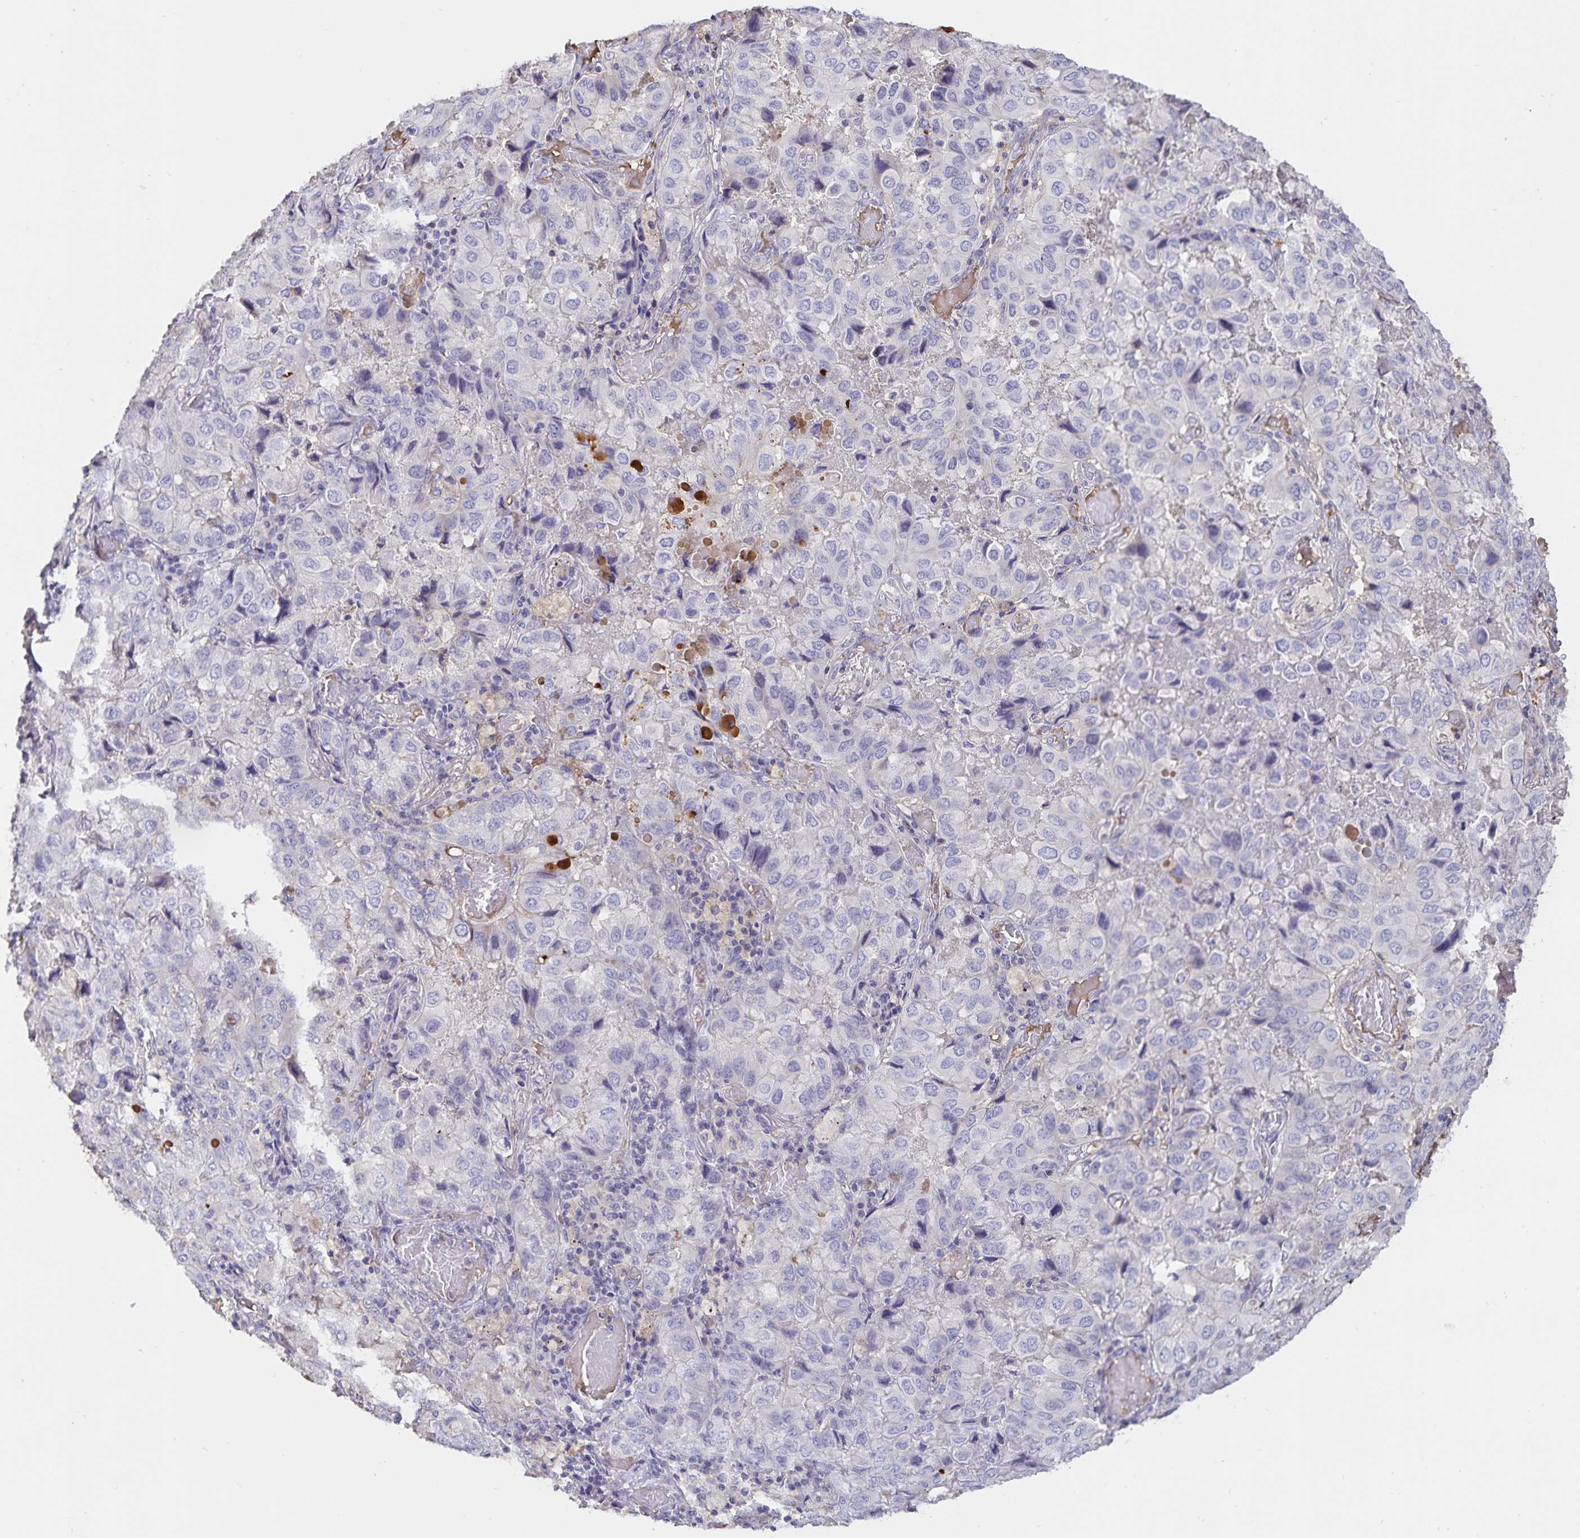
{"staining": {"intensity": "negative", "quantity": "none", "location": "none"}, "tissue": "lung cancer", "cell_type": "Tumor cells", "image_type": "cancer", "snomed": [{"axis": "morphology", "description": "Aneuploidy"}, {"axis": "morphology", "description": "Adenocarcinoma, NOS"}, {"axis": "morphology", "description": "Adenocarcinoma, metastatic, NOS"}, {"axis": "topography", "description": "Lymph node"}, {"axis": "topography", "description": "Lung"}], "caption": "Immunohistochemical staining of lung cancer demonstrates no significant staining in tumor cells.", "gene": "FGG", "patient": {"sex": "female", "age": 48}}